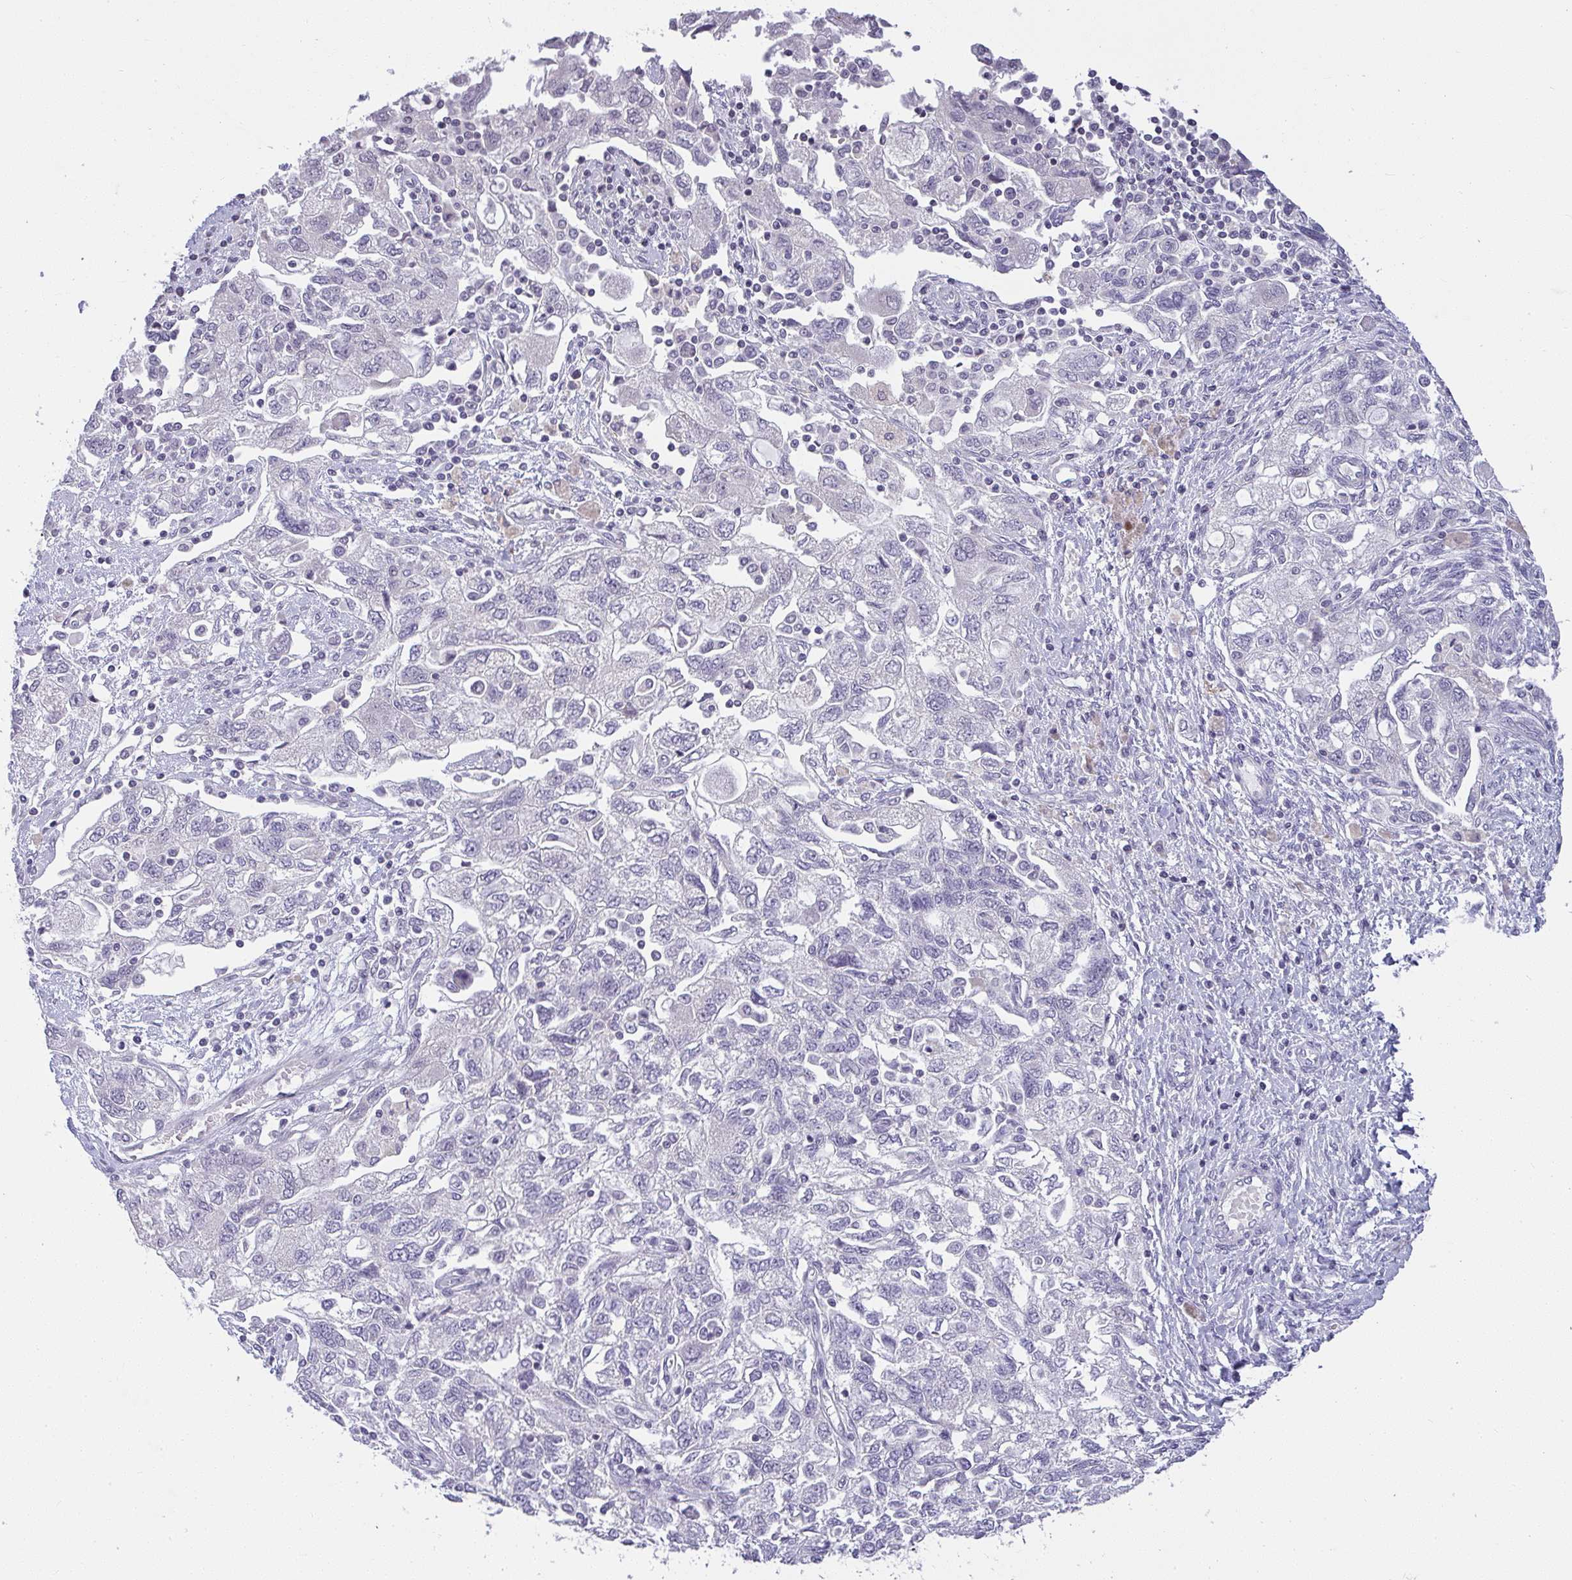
{"staining": {"intensity": "negative", "quantity": "none", "location": "none"}, "tissue": "ovarian cancer", "cell_type": "Tumor cells", "image_type": "cancer", "snomed": [{"axis": "morphology", "description": "Carcinoma, NOS"}, {"axis": "morphology", "description": "Cystadenocarcinoma, serous, NOS"}, {"axis": "topography", "description": "Ovary"}], "caption": "Tumor cells show no significant protein staining in serous cystadenocarcinoma (ovarian). (Stains: DAB (3,3'-diaminobenzidine) immunohistochemistry (IHC) with hematoxylin counter stain, Microscopy: brightfield microscopy at high magnification).", "gene": "CACNA1S", "patient": {"sex": "female", "age": 69}}